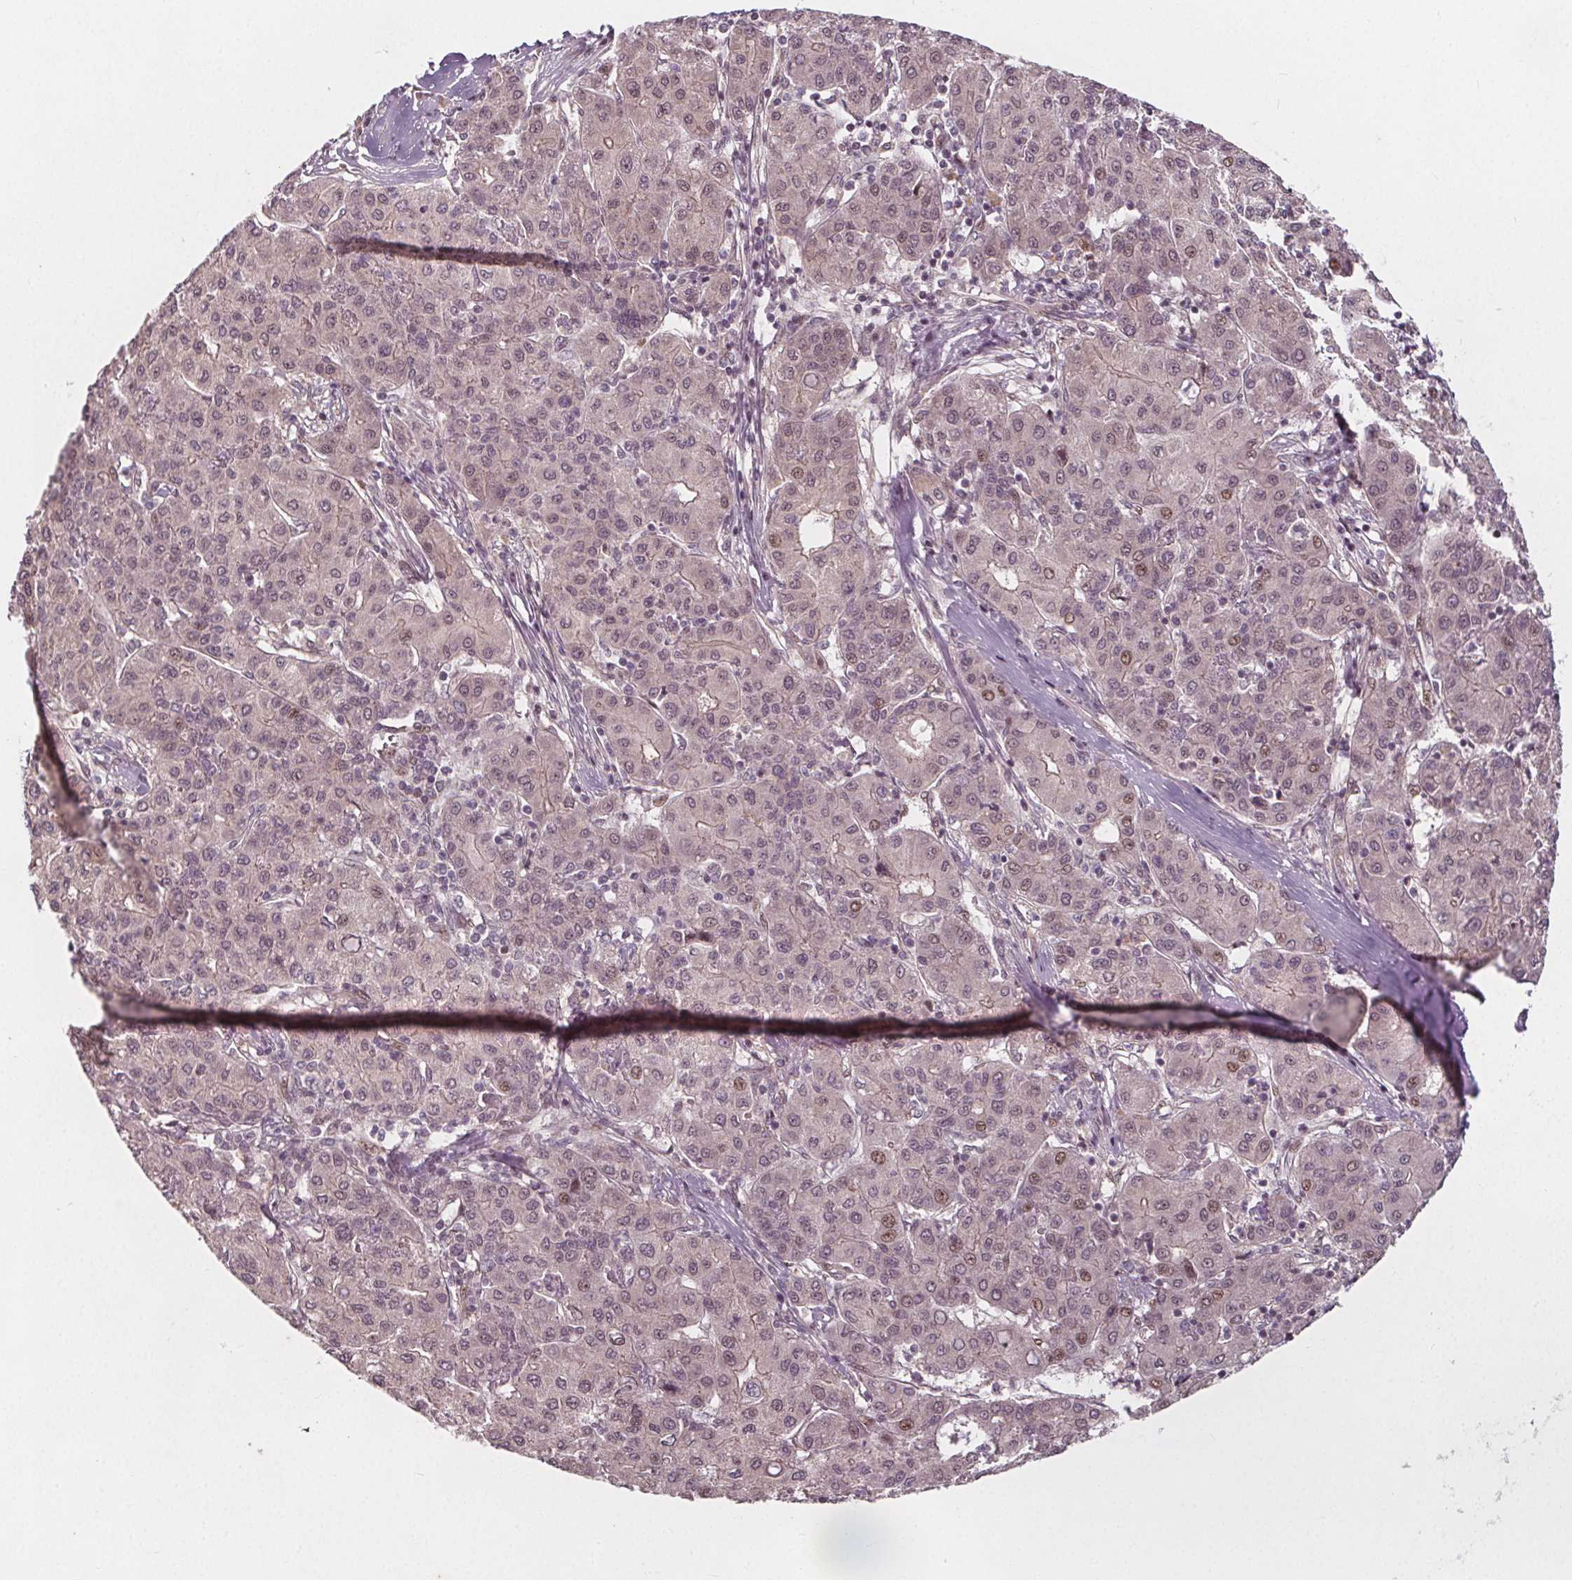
{"staining": {"intensity": "moderate", "quantity": "<25%", "location": "nuclear"}, "tissue": "liver cancer", "cell_type": "Tumor cells", "image_type": "cancer", "snomed": [{"axis": "morphology", "description": "Carcinoma, Hepatocellular, NOS"}, {"axis": "topography", "description": "Liver"}], "caption": "Liver cancer (hepatocellular carcinoma) stained with DAB IHC displays low levels of moderate nuclear expression in about <25% of tumor cells. (DAB IHC with brightfield microscopy, high magnification).", "gene": "AKT1S1", "patient": {"sex": "male", "age": 65}}